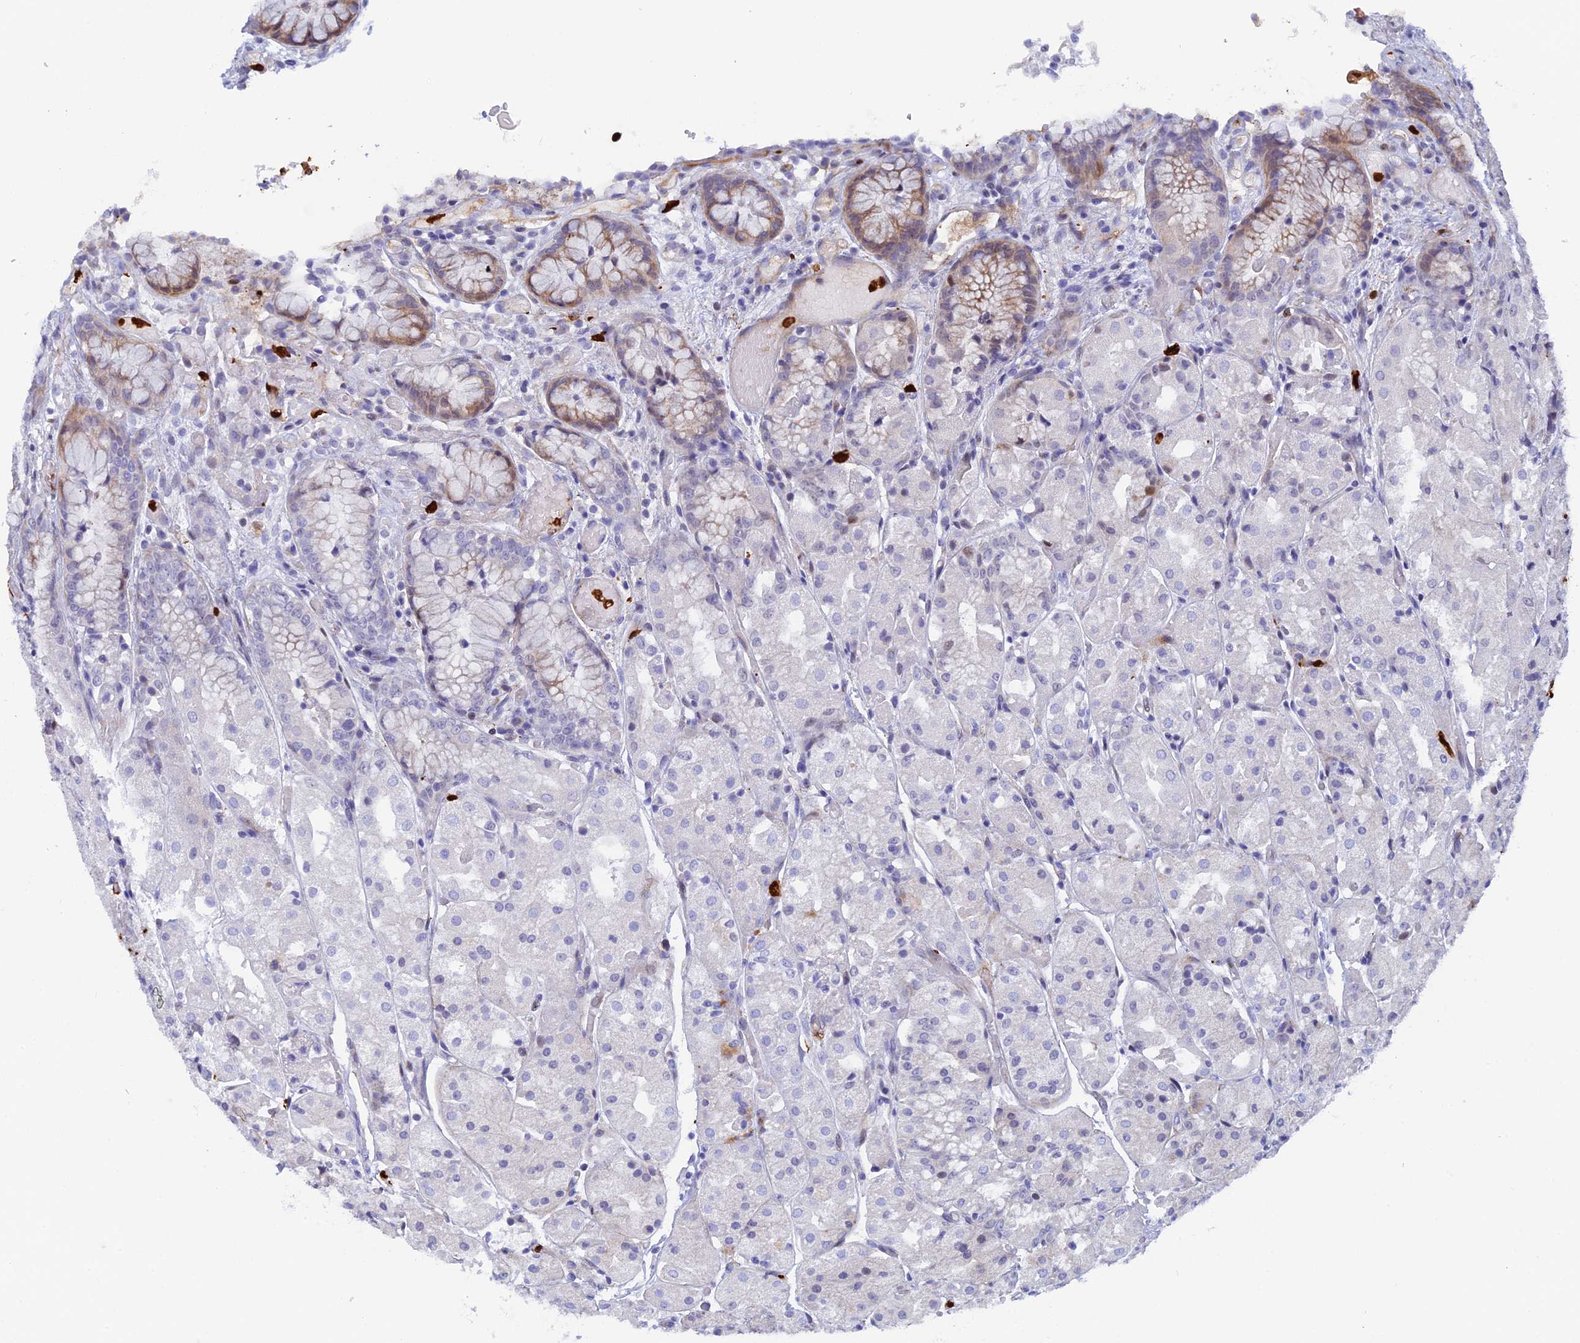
{"staining": {"intensity": "weak", "quantity": "25%-75%", "location": "cytoplasmic/membranous,nuclear"}, "tissue": "stomach", "cell_type": "Glandular cells", "image_type": "normal", "snomed": [{"axis": "morphology", "description": "Normal tissue, NOS"}, {"axis": "topography", "description": "Stomach, upper"}], "caption": "Immunohistochemistry (IHC) image of unremarkable stomach: stomach stained using immunohistochemistry reveals low levels of weak protein expression localized specifically in the cytoplasmic/membranous,nuclear of glandular cells, appearing as a cytoplasmic/membranous,nuclear brown color.", "gene": "SLC26A1", "patient": {"sex": "male", "age": 72}}